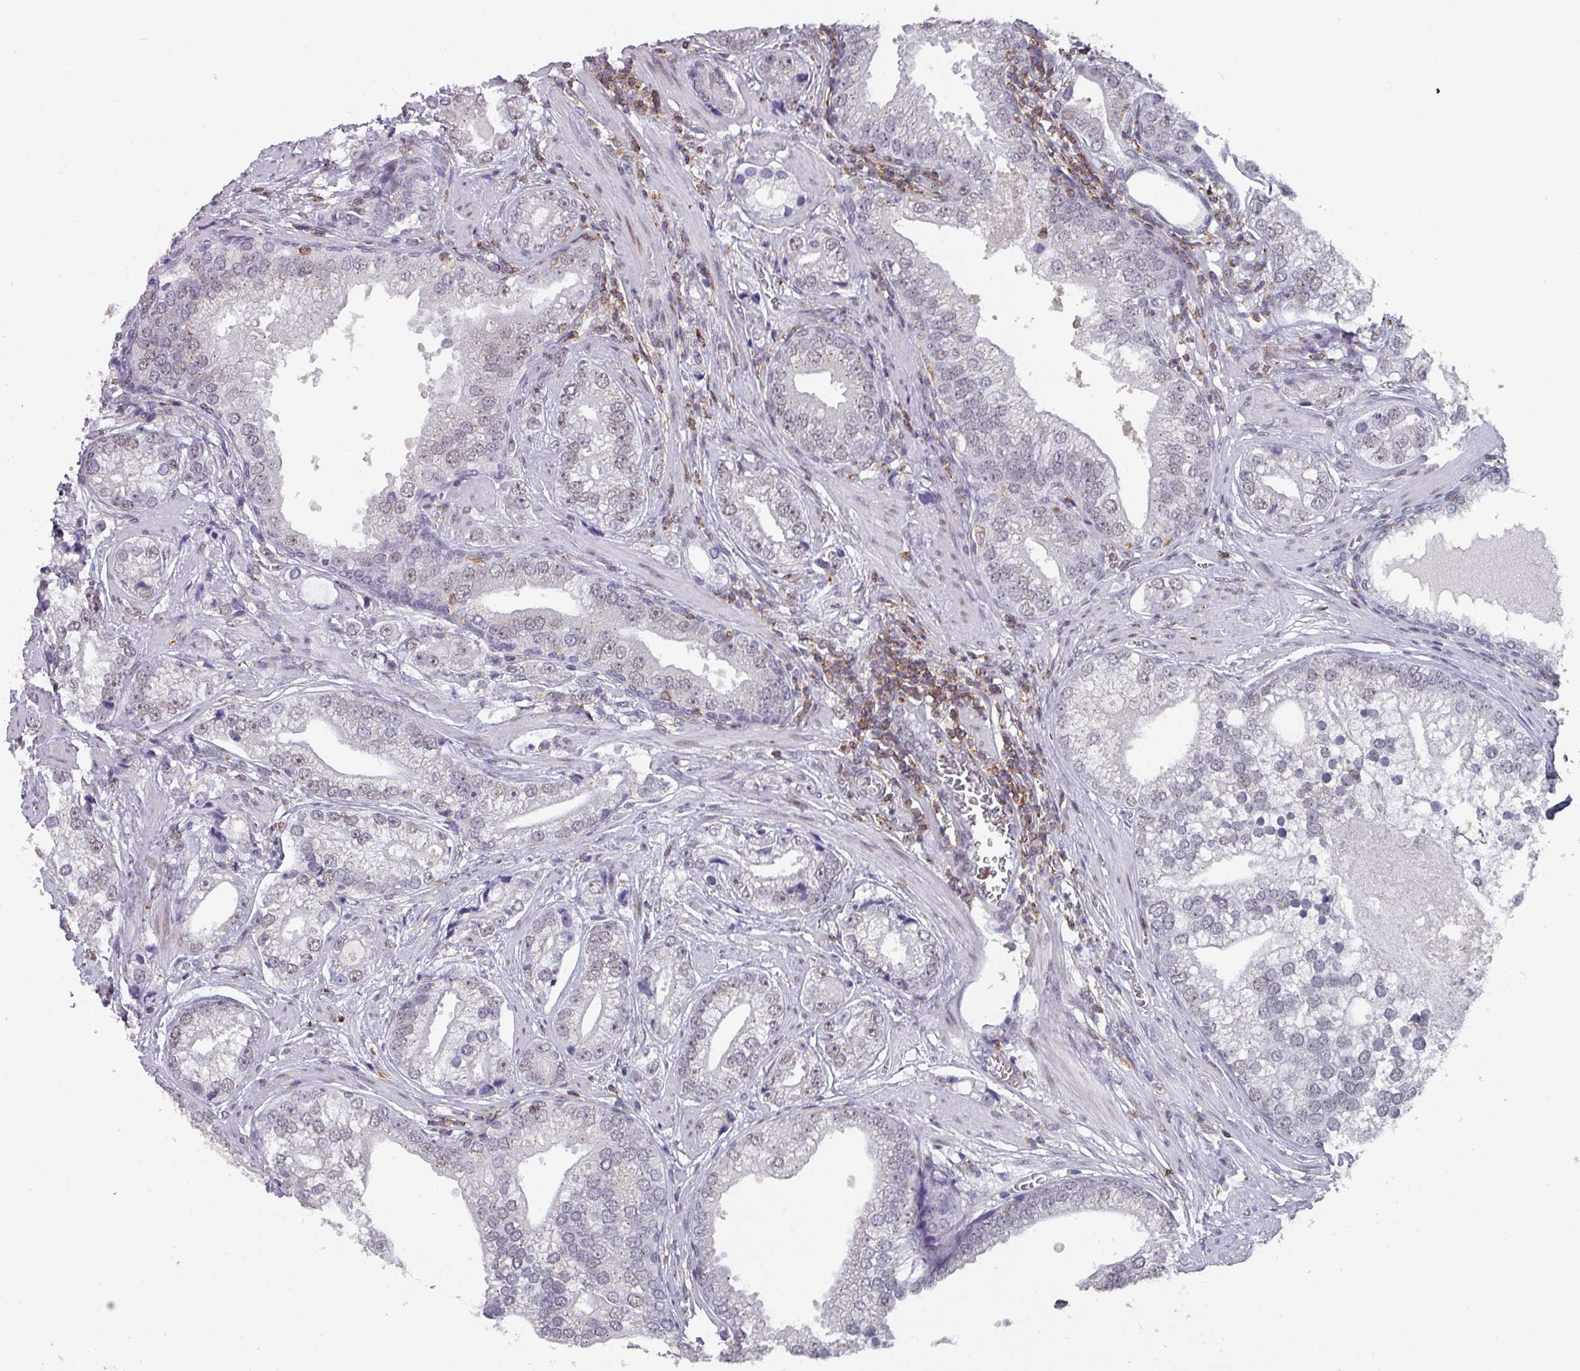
{"staining": {"intensity": "weak", "quantity": "<25%", "location": "nuclear"}, "tissue": "prostate cancer", "cell_type": "Tumor cells", "image_type": "cancer", "snomed": [{"axis": "morphology", "description": "Adenocarcinoma, High grade"}, {"axis": "topography", "description": "Prostate"}], "caption": "A histopathology image of human adenocarcinoma (high-grade) (prostate) is negative for staining in tumor cells.", "gene": "RASAL3", "patient": {"sex": "male", "age": 75}}